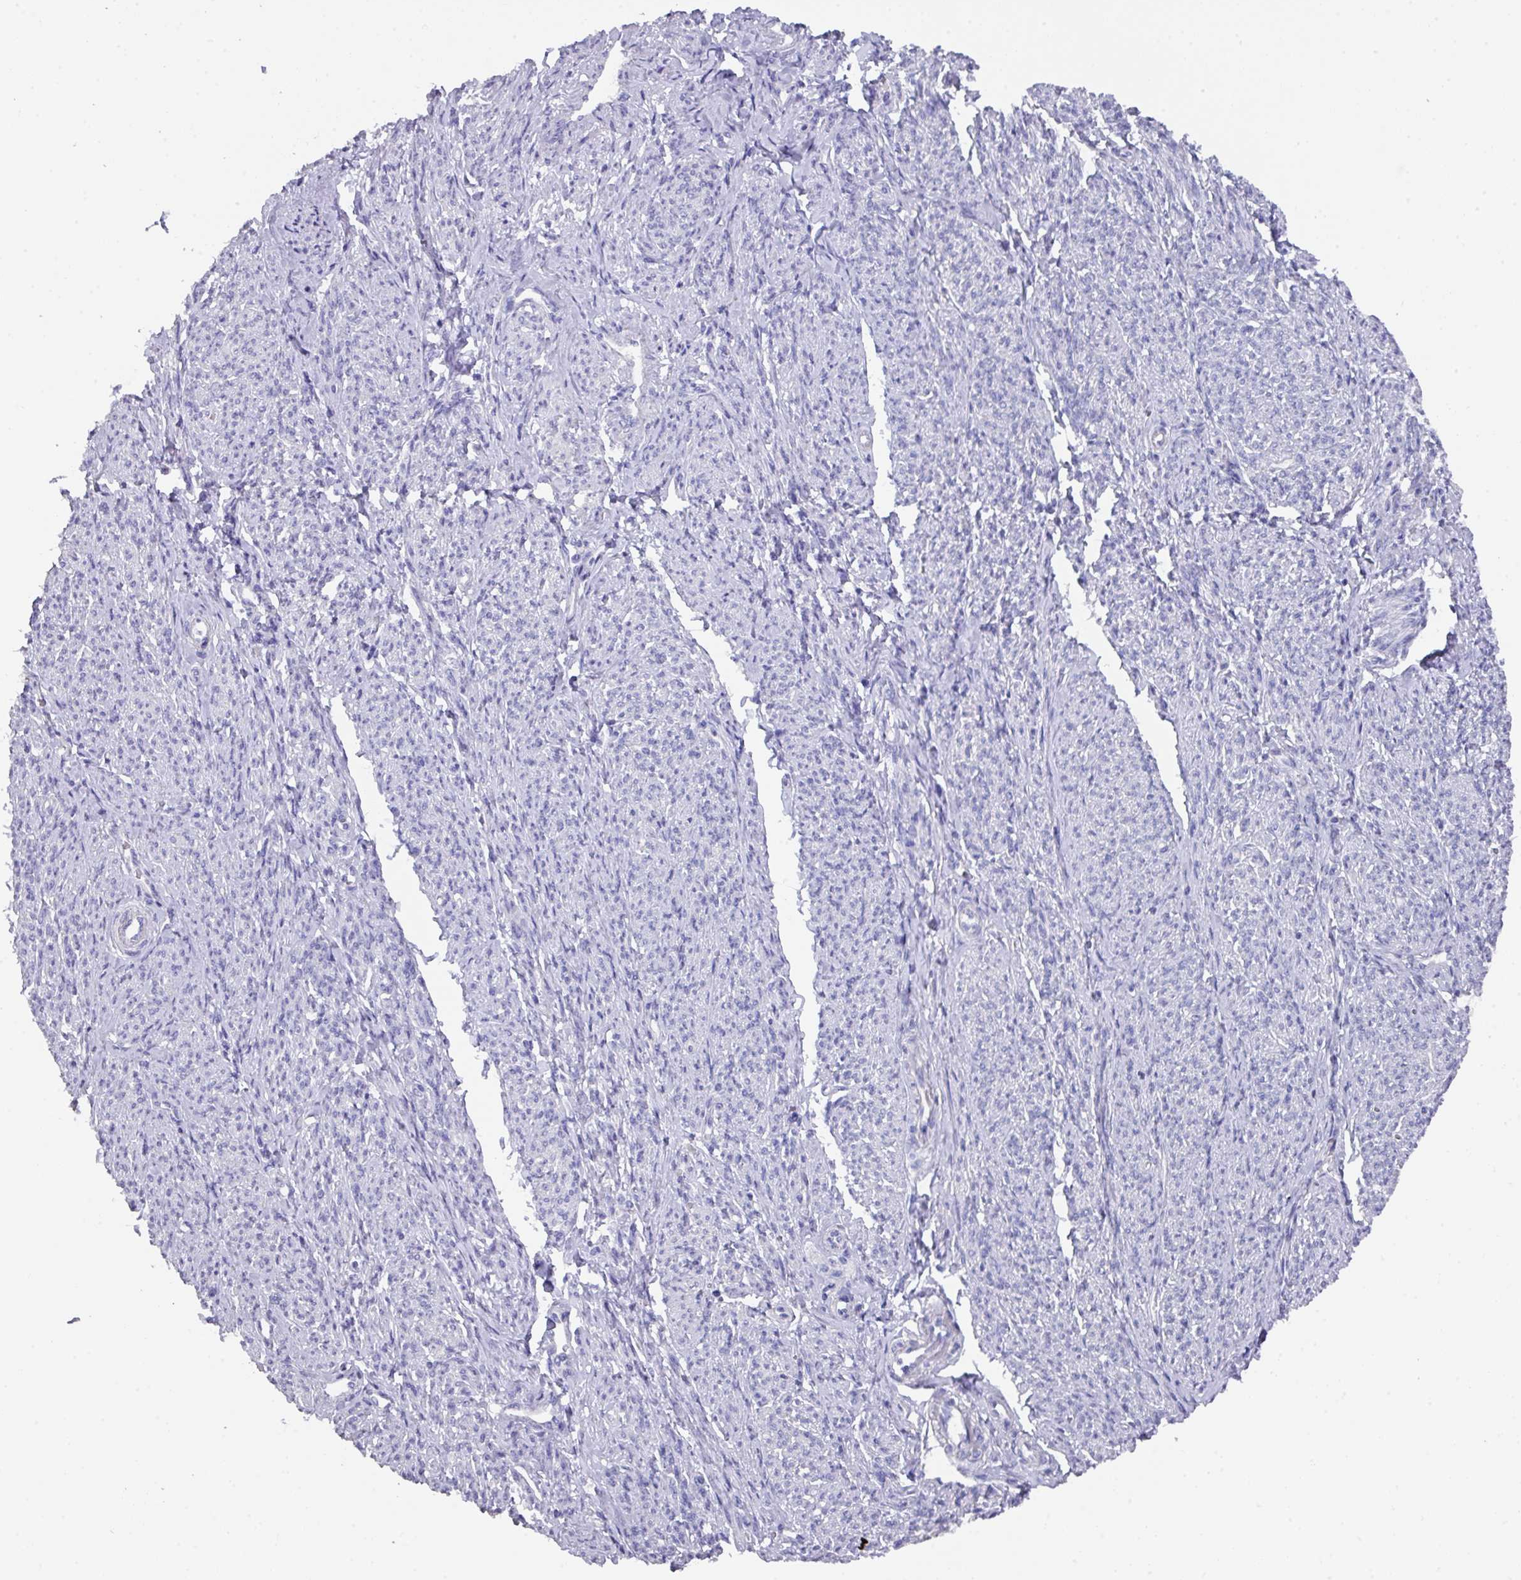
{"staining": {"intensity": "negative", "quantity": "none", "location": "none"}, "tissue": "smooth muscle", "cell_type": "Smooth muscle cells", "image_type": "normal", "snomed": [{"axis": "morphology", "description": "Normal tissue, NOS"}, {"axis": "topography", "description": "Smooth muscle"}], "caption": "Smooth muscle cells show no significant positivity in normal smooth muscle. Brightfield microscopy of immunohistochemistry stained with DAB (brown) and hematoxylin (blue), captured at high magnification.", "gene": "DAZ1", "patient": {"sex": "female", "age": 65}}